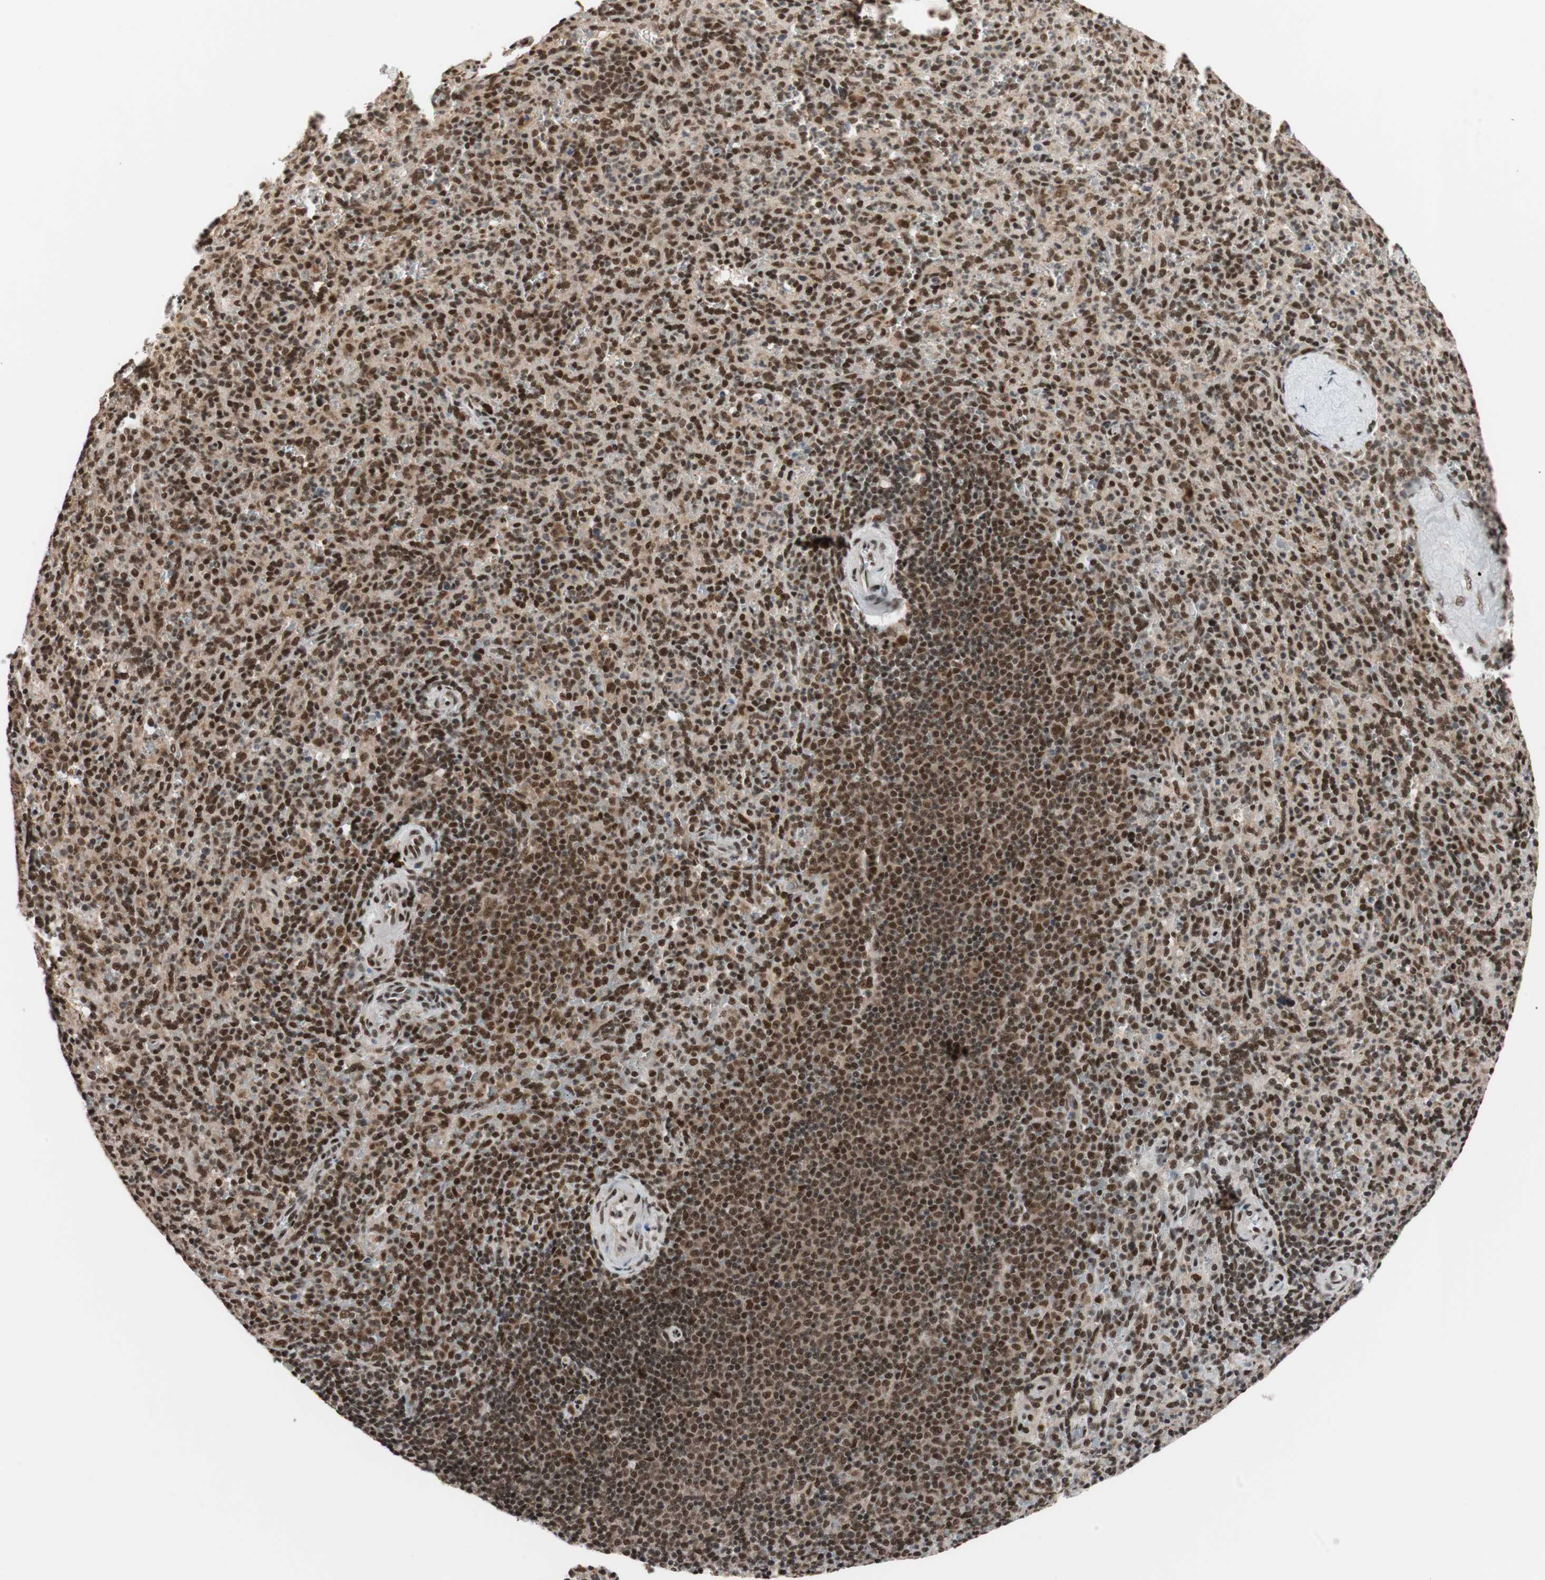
{"staining": {"intensity": "strong", "quantity": ">75%", "location": "nuclear"}, "tissue": "spleen", "cell_type": "Cells in red pulp", "image_type": "normal", "snomed": [{"axis": "morphology", "description": "Normal tissue, NOS"}, {"axis": "topography", "description": "Spleen"}], "caption": "Protein staining of normal spleen exhibits strong nuclear positivity in about >75% of cells in red pulp. Nuclei are stained in blue.", "gene": "CHAMP1", "patient": {"sex": "male", "age": 36}}